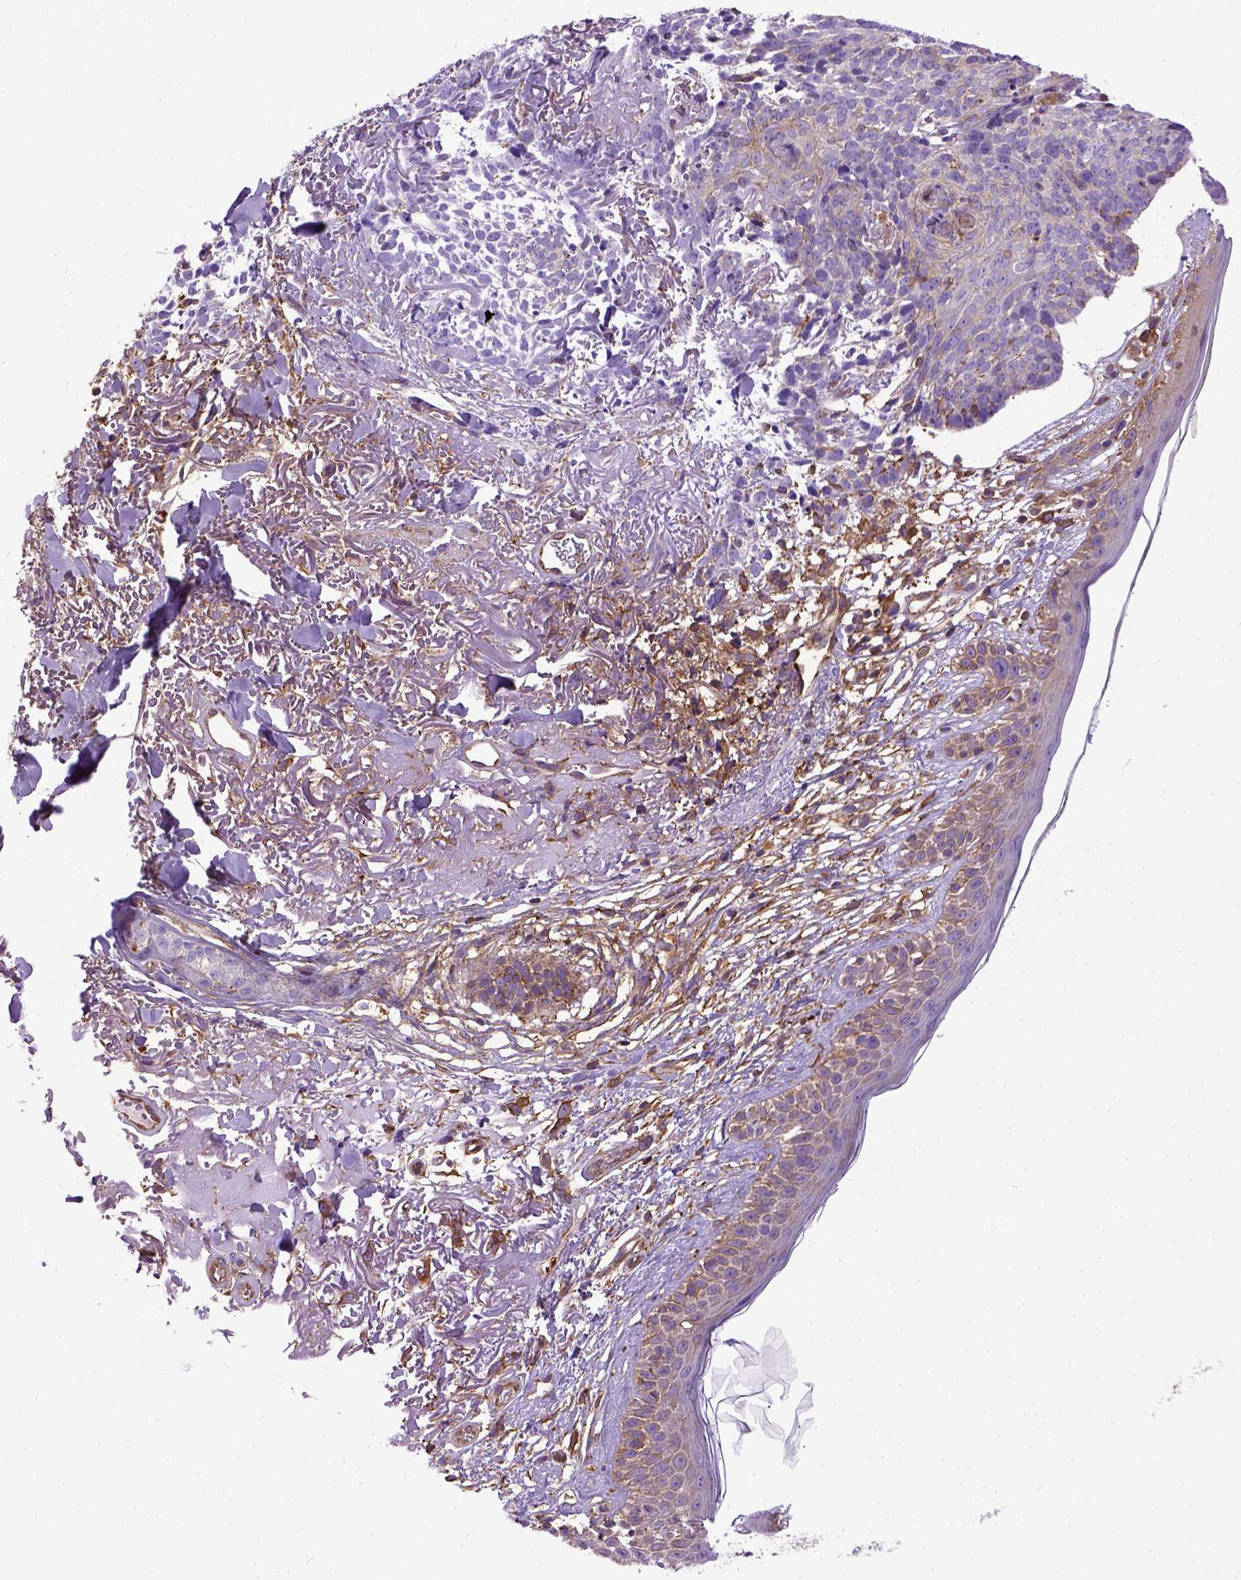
{"staining": {"intensity": "negative", "quantity": "none", "location": "none"}, "tissue": "skin cancer", "cell_type": "Tumor cells", "image_type": "cancer", "snomed": [{"axis": "morphology", "description": "Basal cell carcinoma"}, {"axis": "morphology", "description": "BCC, high aggressive"}, {"axis": "topography", "description": "Skin"}], "caption": "Bcc,  high aggressive (skin) was stained to show a protein in brown. There is no significant positivity in tumor cells. Brightfield microscopy of IHC stained with DAB (brown) and hematoxylin (blue), captured at high magnification.", "gene": "MVP", "patient": {"sex": "female", "age": 86}}